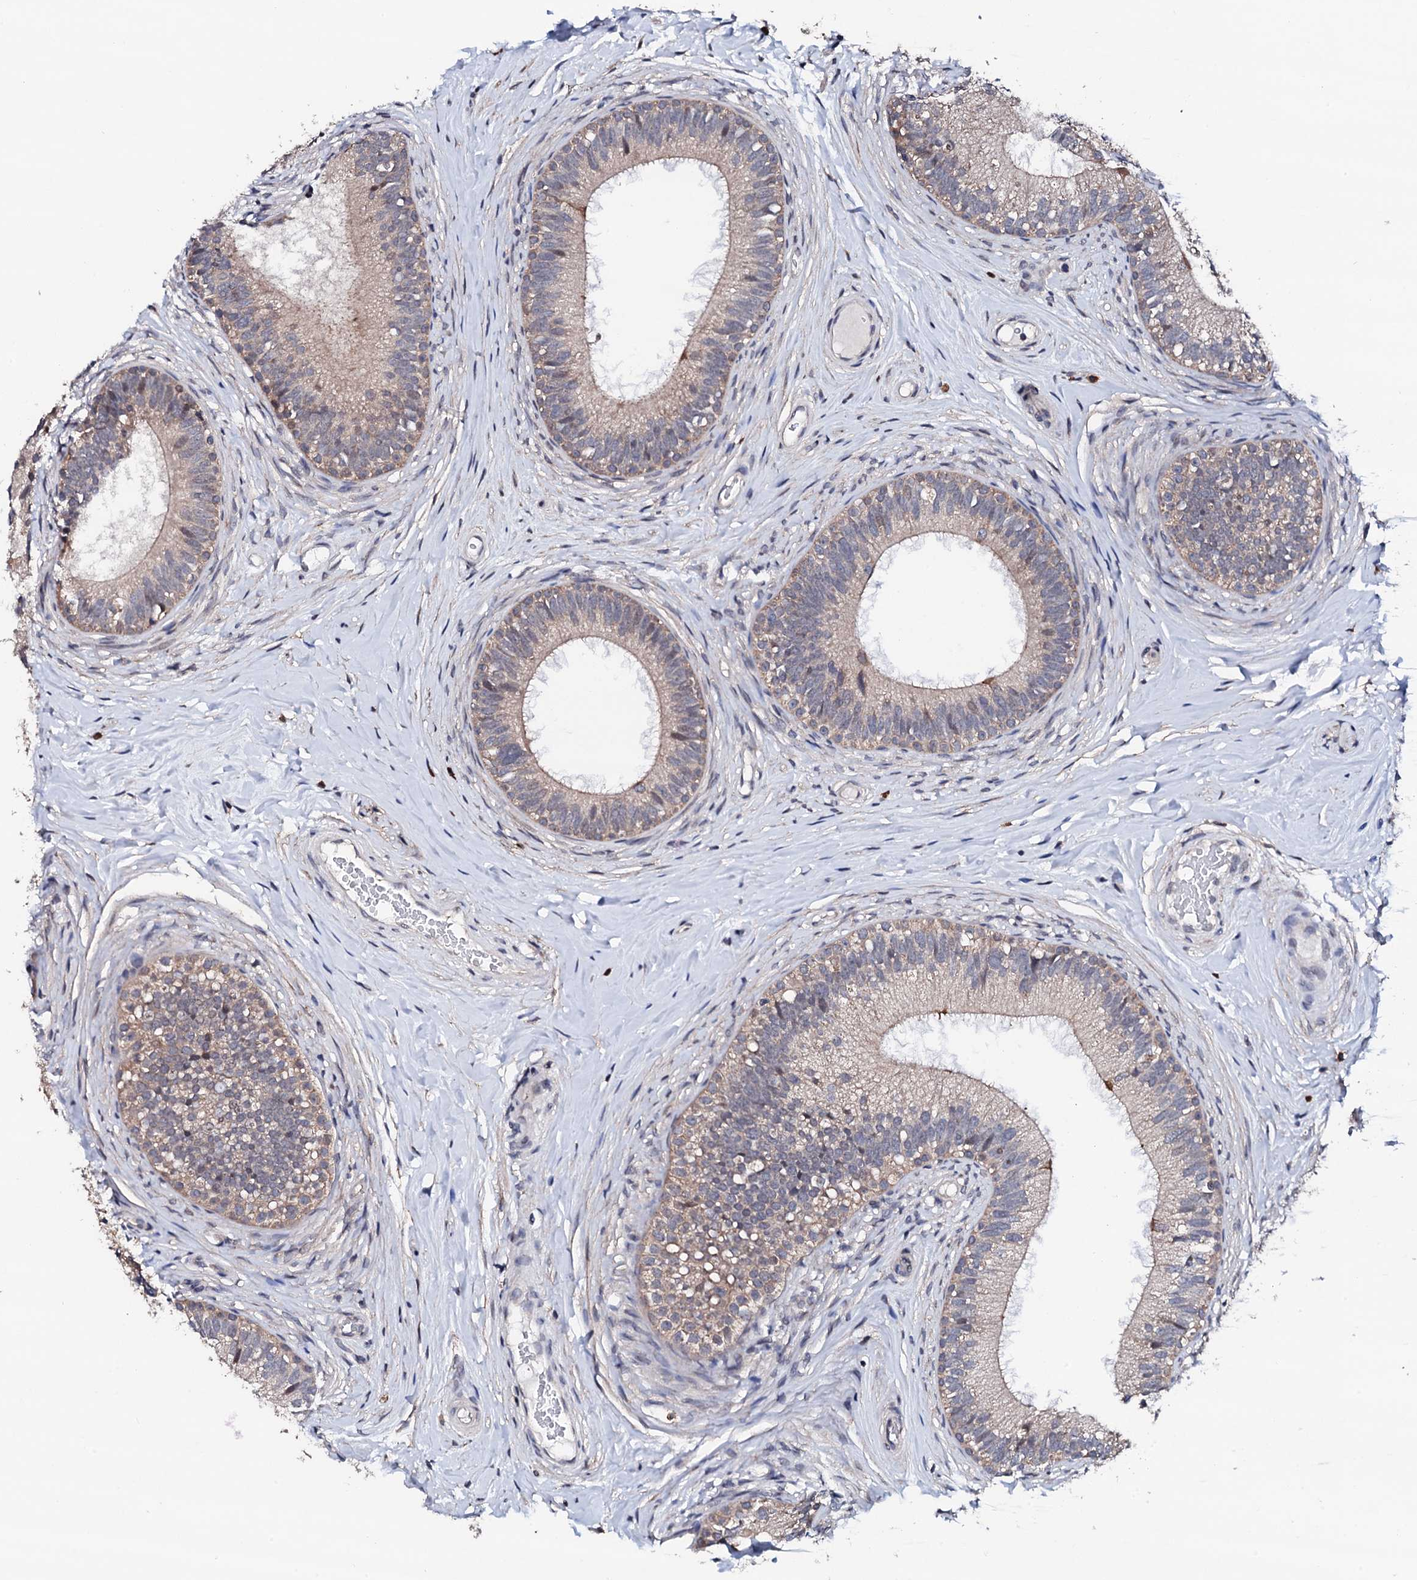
{"staining": {"intensity": "weak", "quantity": "<25%", "location": "cytoplasmic/membranous"}, "tissue": "epididymis", "cell_type": "Glandular cells", "image_type": "normal", "snomed": [{"axis": "morphology", "description": "Normal tissue, NOS"}, {"axis": "topography", "description": "Epididymis"}], "caption": "Histopathology image shows no significant protein positivity in glandular cells of benign epididymis.", "gene": "EDC3", "patient": {"sex": "male", "age": 33}}